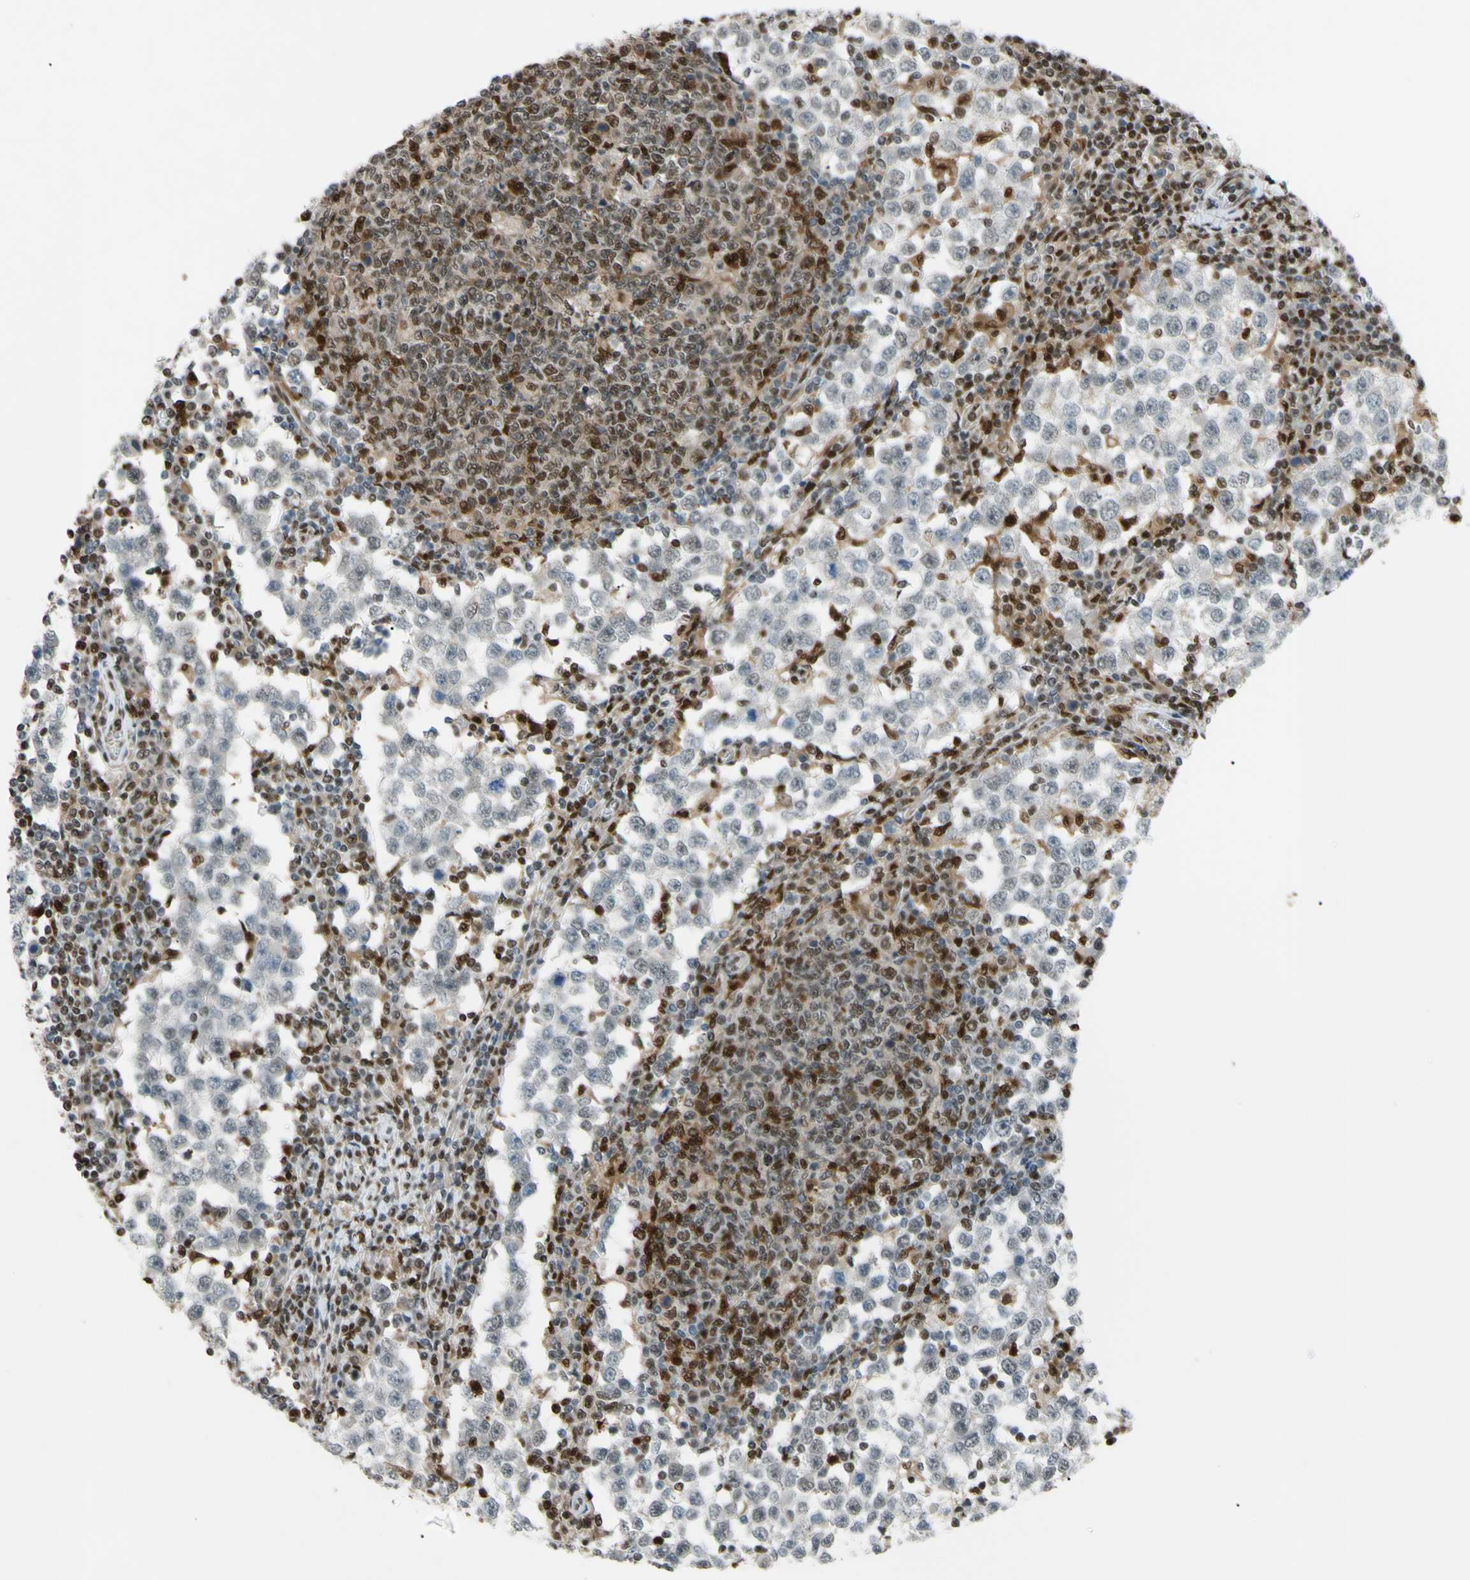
{"staining": {"intensity": "negative", "quantity": "none", "location": "none"}, "tissue": "testis cancer", "cell_type": "Tumor cells", "image_type": "cancer", "snomed": [{"axis": "morphology", "description": "Seminoma, NOS"}, {"axis": "topography", "description": "Testis"}], "caption": "Testis seminoma was stained to show a protein in brown. There is no significant positivity in tumor cells.", "gene": "FKBP5", "patient": {"sex": "male", "age": 65}}